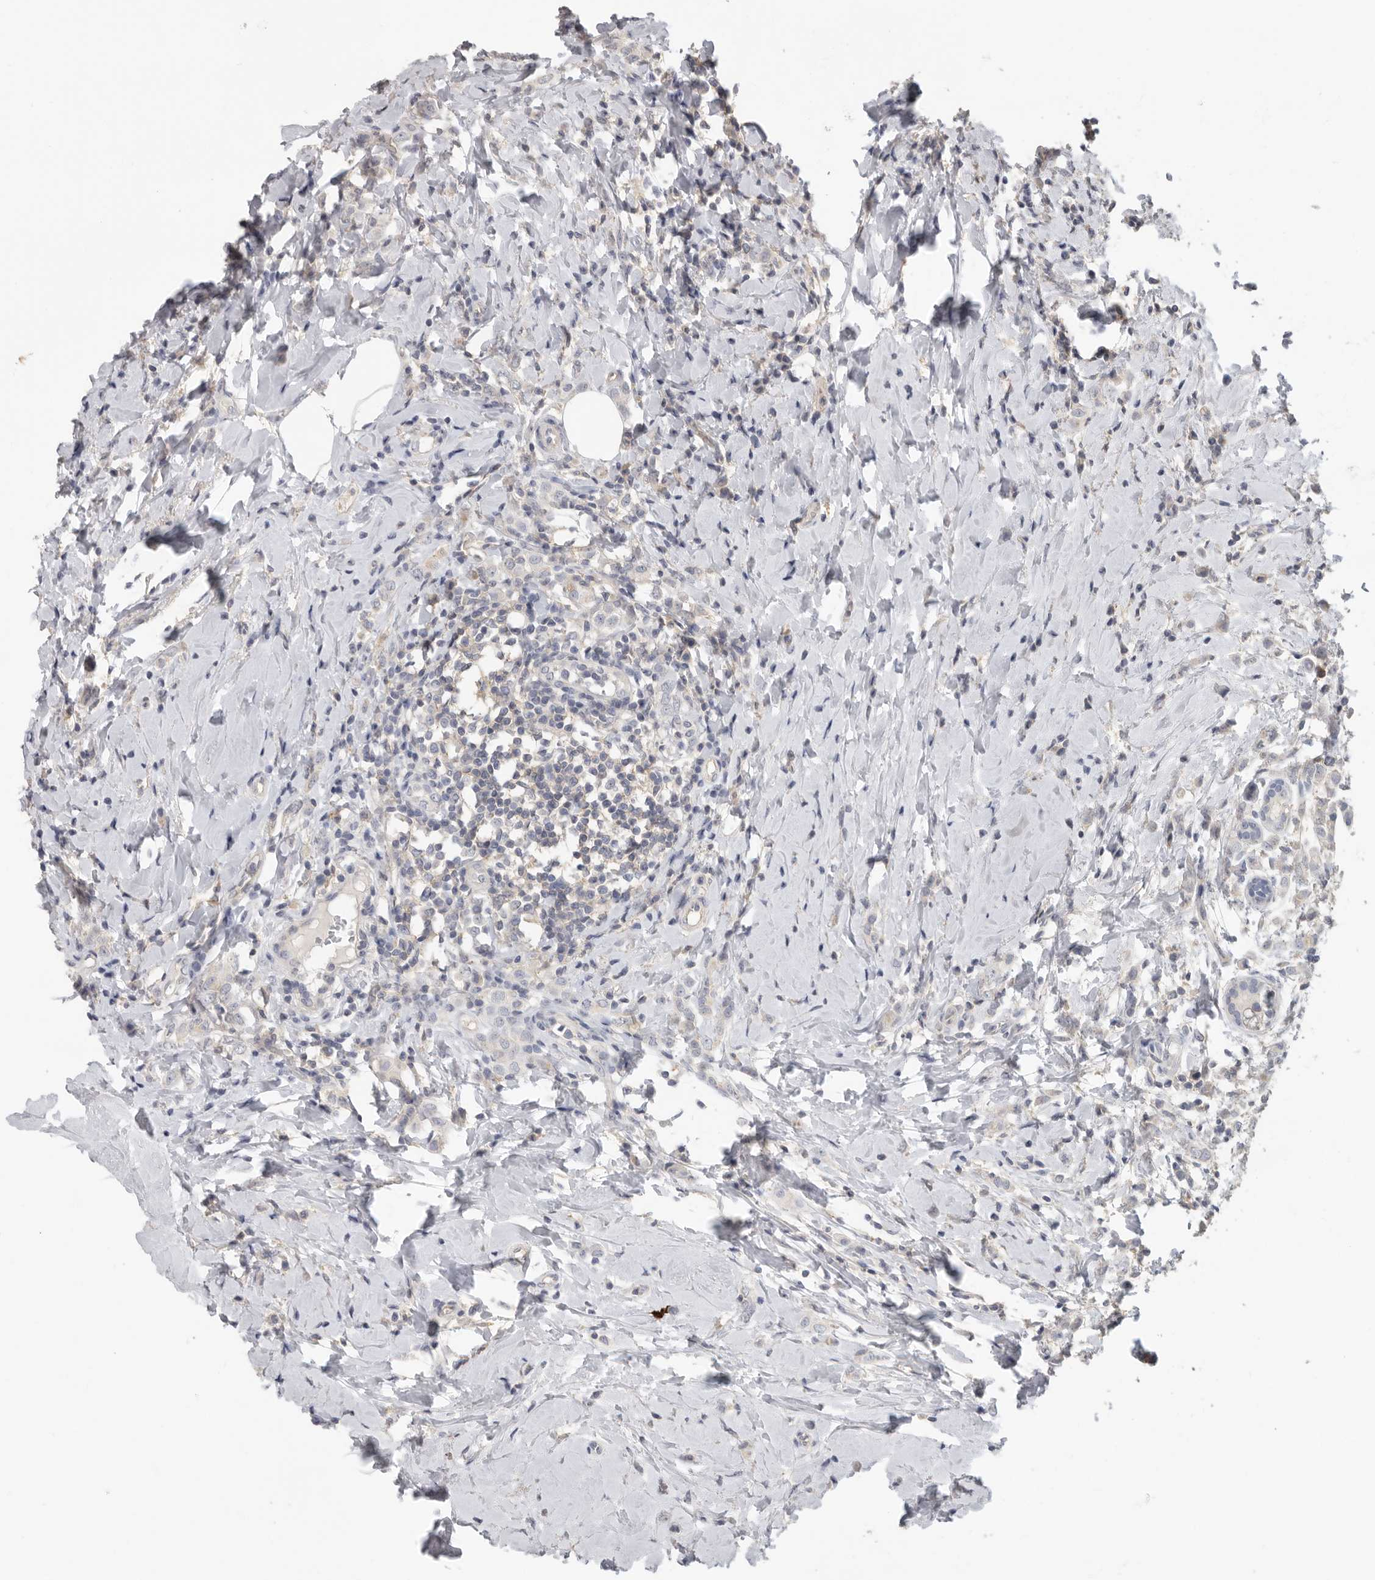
{"staining": {"intensity": "negative", "quantity": "none", "location": "none"}, "tissue": "breast cancer", "cell_type": "Tumor cells", "image_type": "cancer", "snomed": [{"axis": "morphology", "description": "Lobular carcinoma"}, {"axis": "topography", "description": "Breast"}], "caption": "Tumor cells show no significant expression in breast lobular carcinoma.", "gene": "WDTC1", "patient": {"sex": "female", "age": 47}}